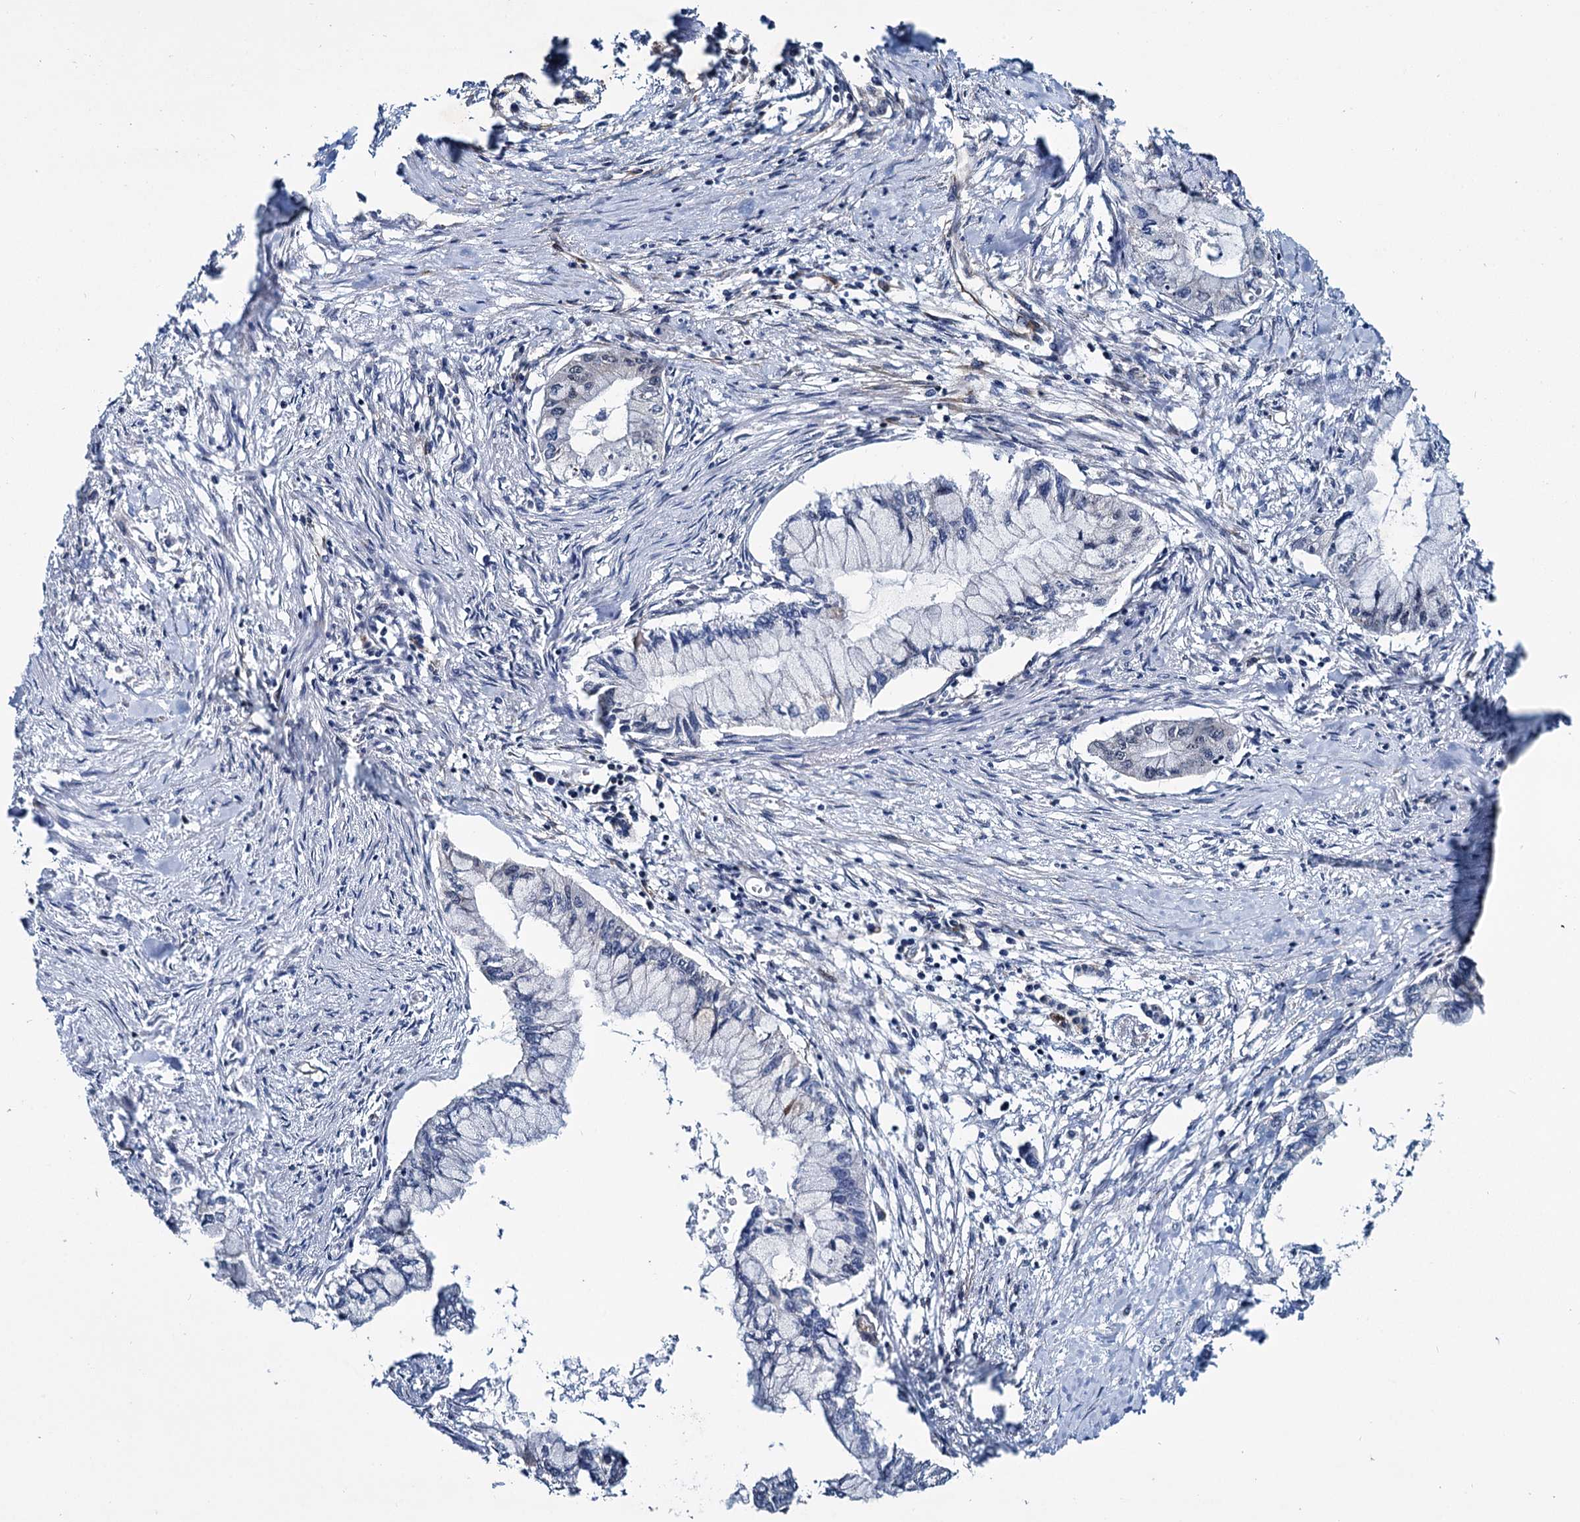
{"staining": {"intensity": "negative", "quantity": "none", "location": "none"}, "tissue": "pancreatic cancer", "cell_type": "Tumor cells", "image_type": "cancer", "snomed": [{"axis": "morphology", "description": "Adenocarcinoma, NOS"}, {"axis": "topography", "description": "Pancreas"}], "caption": "Immunohistochemistry (IHC) micrograph of human pancreatic cancer stained for a protein (brown), which demonstrates no staining in tumor cells.", "gene": "ARHGAP42", "patient": {"sex": "male", "age": 48}}